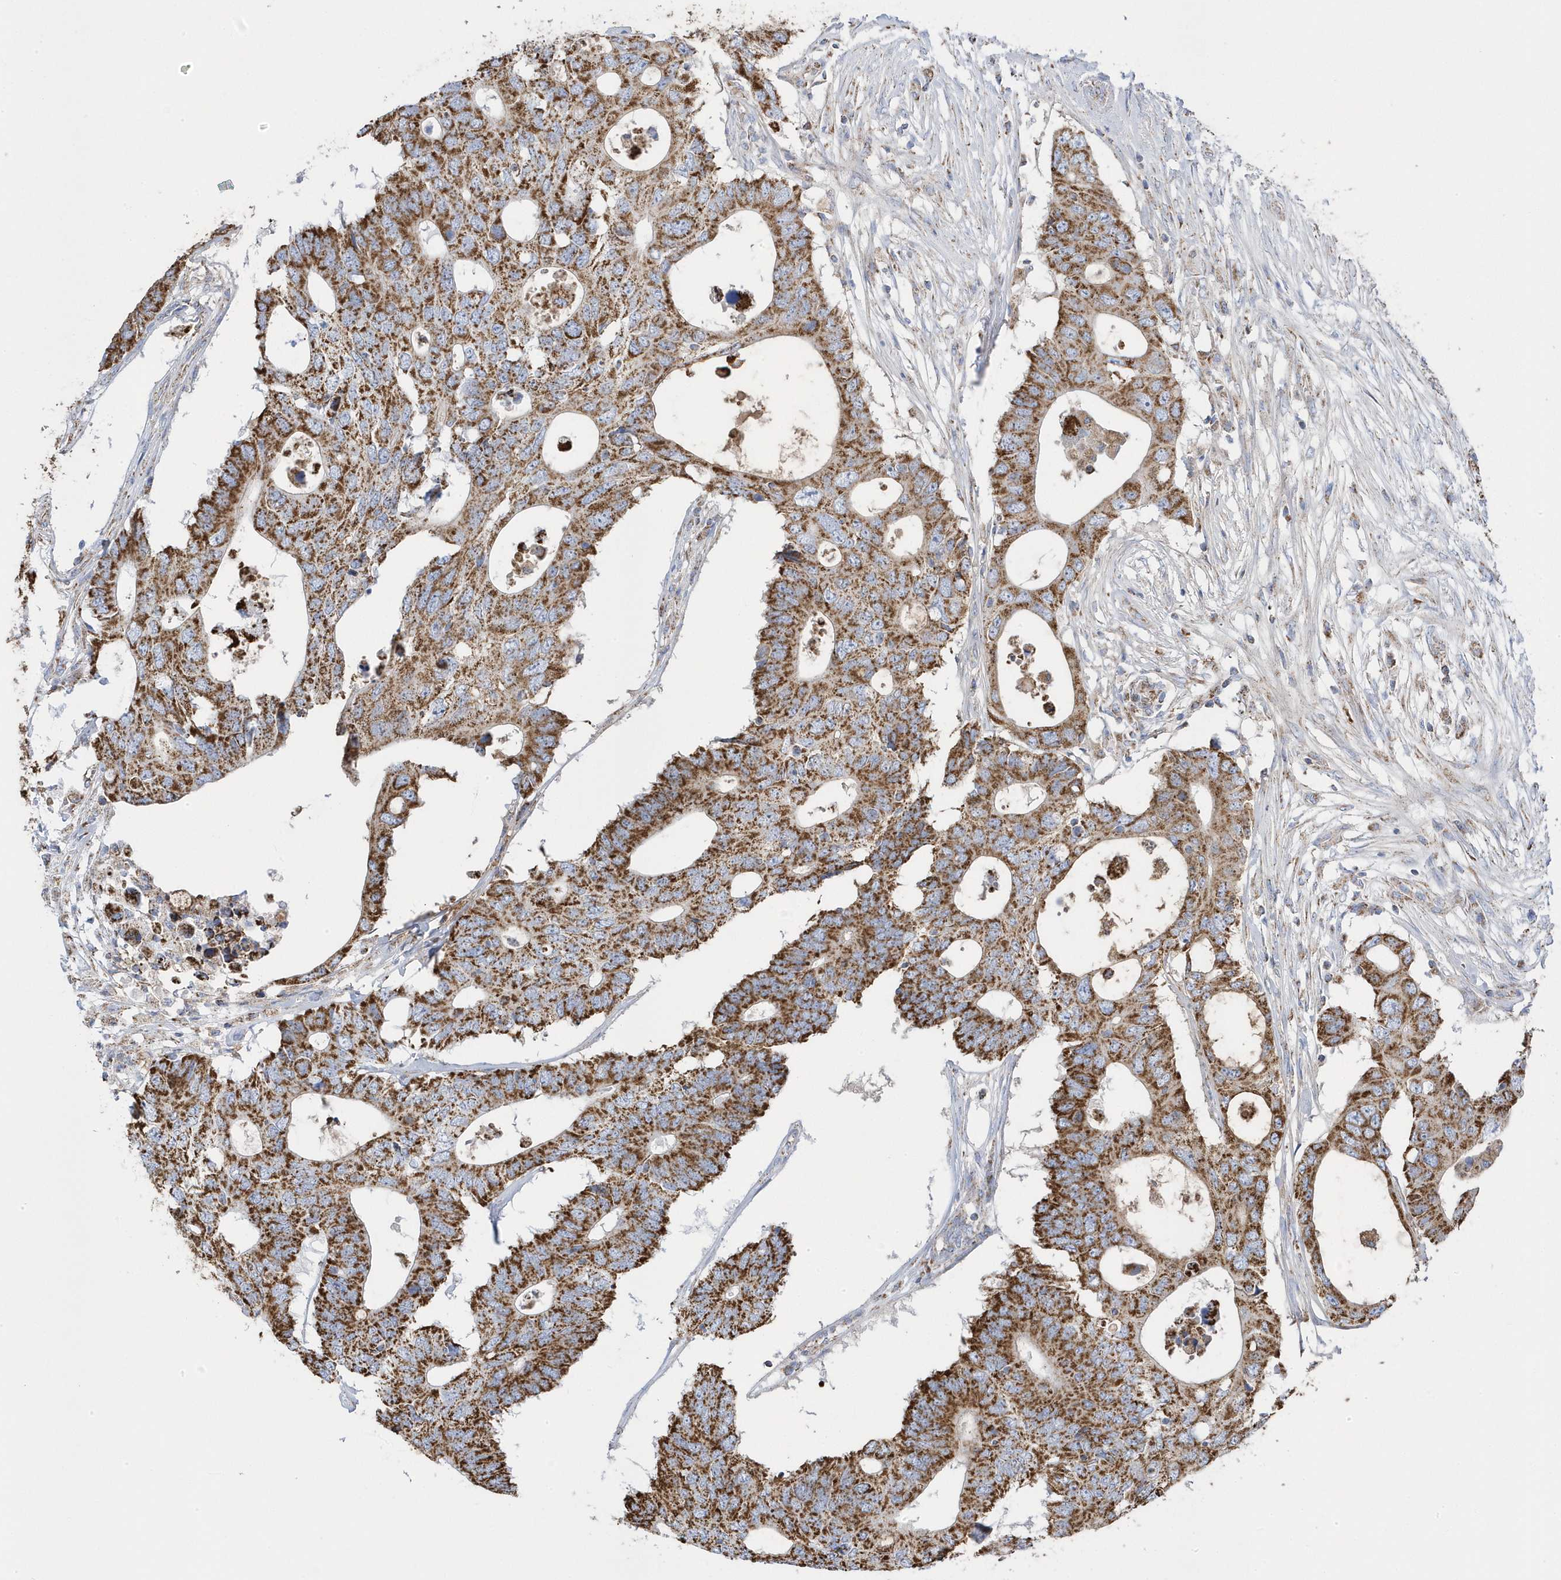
{"staining": {"intensity": "strong", "quantity": ">75%", "location": "cytoplasmic/membranous"}, "tissue": "colorectal cancer", "cell_type": "Tumor cells", "image_type": "cancer", "snomed": [{"axis": "morphology", "description": "Adenocarcinoma, NOS"}, {"axis": "topography", "description": "Colon"}], "caption": "High-magnification brightfield microscopy of adenocarcinoma (colorectal) stained with DAB (brown) and counterstained with hematoxylin (blue). tumor cells exhibit strong cytoplasmic/membranous expression is seen in approximately>75% of cells.", "gene": "GTPBP8", "patient": {"sex": "male", "age": 71}}